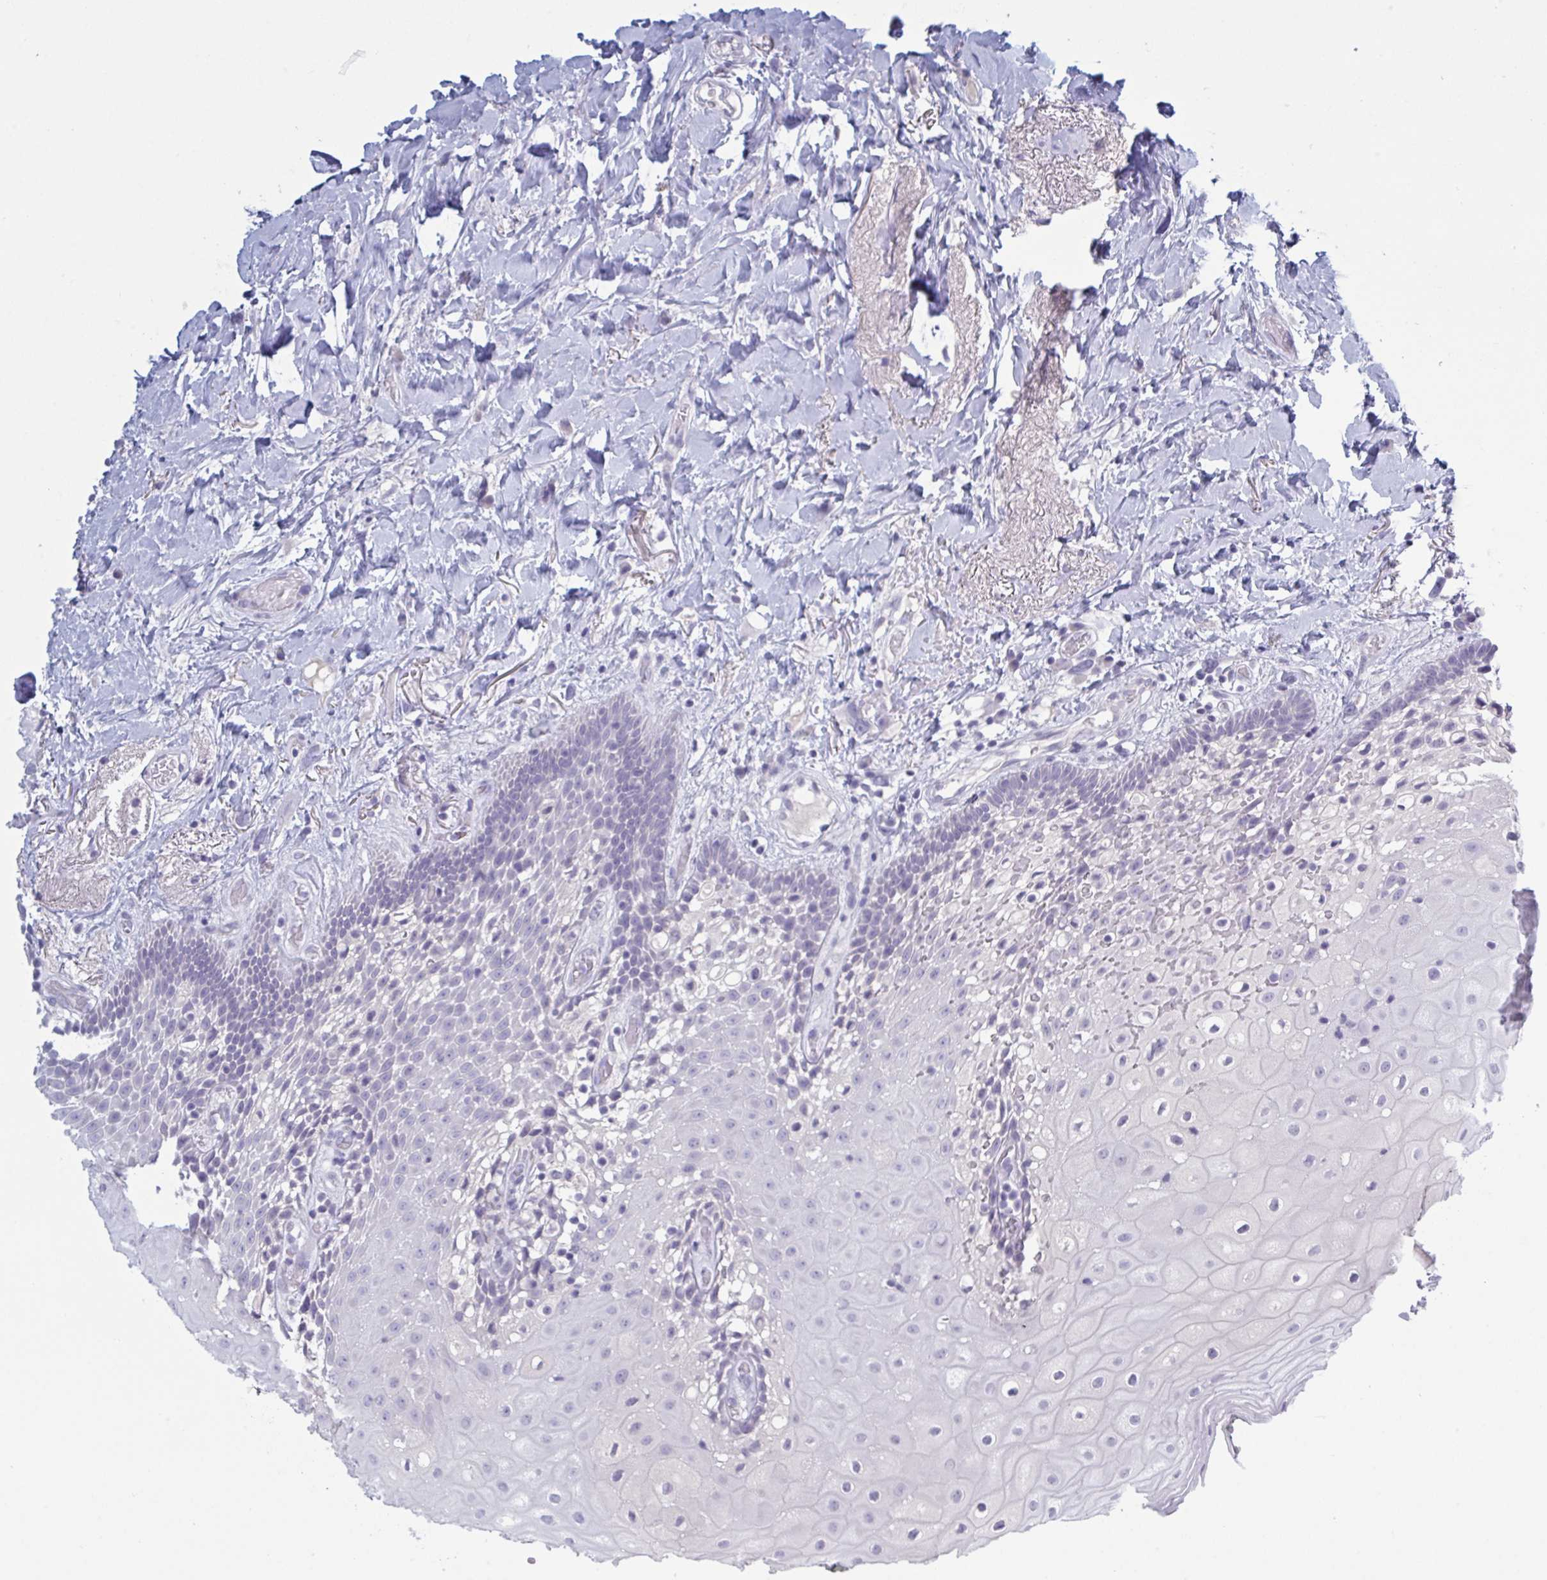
{"staining": {"intensity": "negative", "quantity": "none", "location": "none"}, "tissue": "oral mucosa", "cell_type": "Squamous epithelial cells", "image_type": "normal", "snomed": [{"axis": "morphology", "description": "Normal tissue, NOS"}, {"axis": "morphology", "description": "Squamous cell carcinoma, NOS"}, {"axis": "topography", "description": "Oral tissue"}, {"axis": "topography", "description": "Head-Neck"}], "caption": "An immunohistochemistry micrograph of benign oral mucosa is shown. There is no staining in squamous epithelial cells of oral mucosa. (Stains: DAB (3,3'-diaminobenzidine) immunohistochemistry with hematoxylin counter stain, Microscopy: brightfield microscopy at high magnification).", "gene": "NDUFC2", "patient": {"sex": "male", "age": 64}}